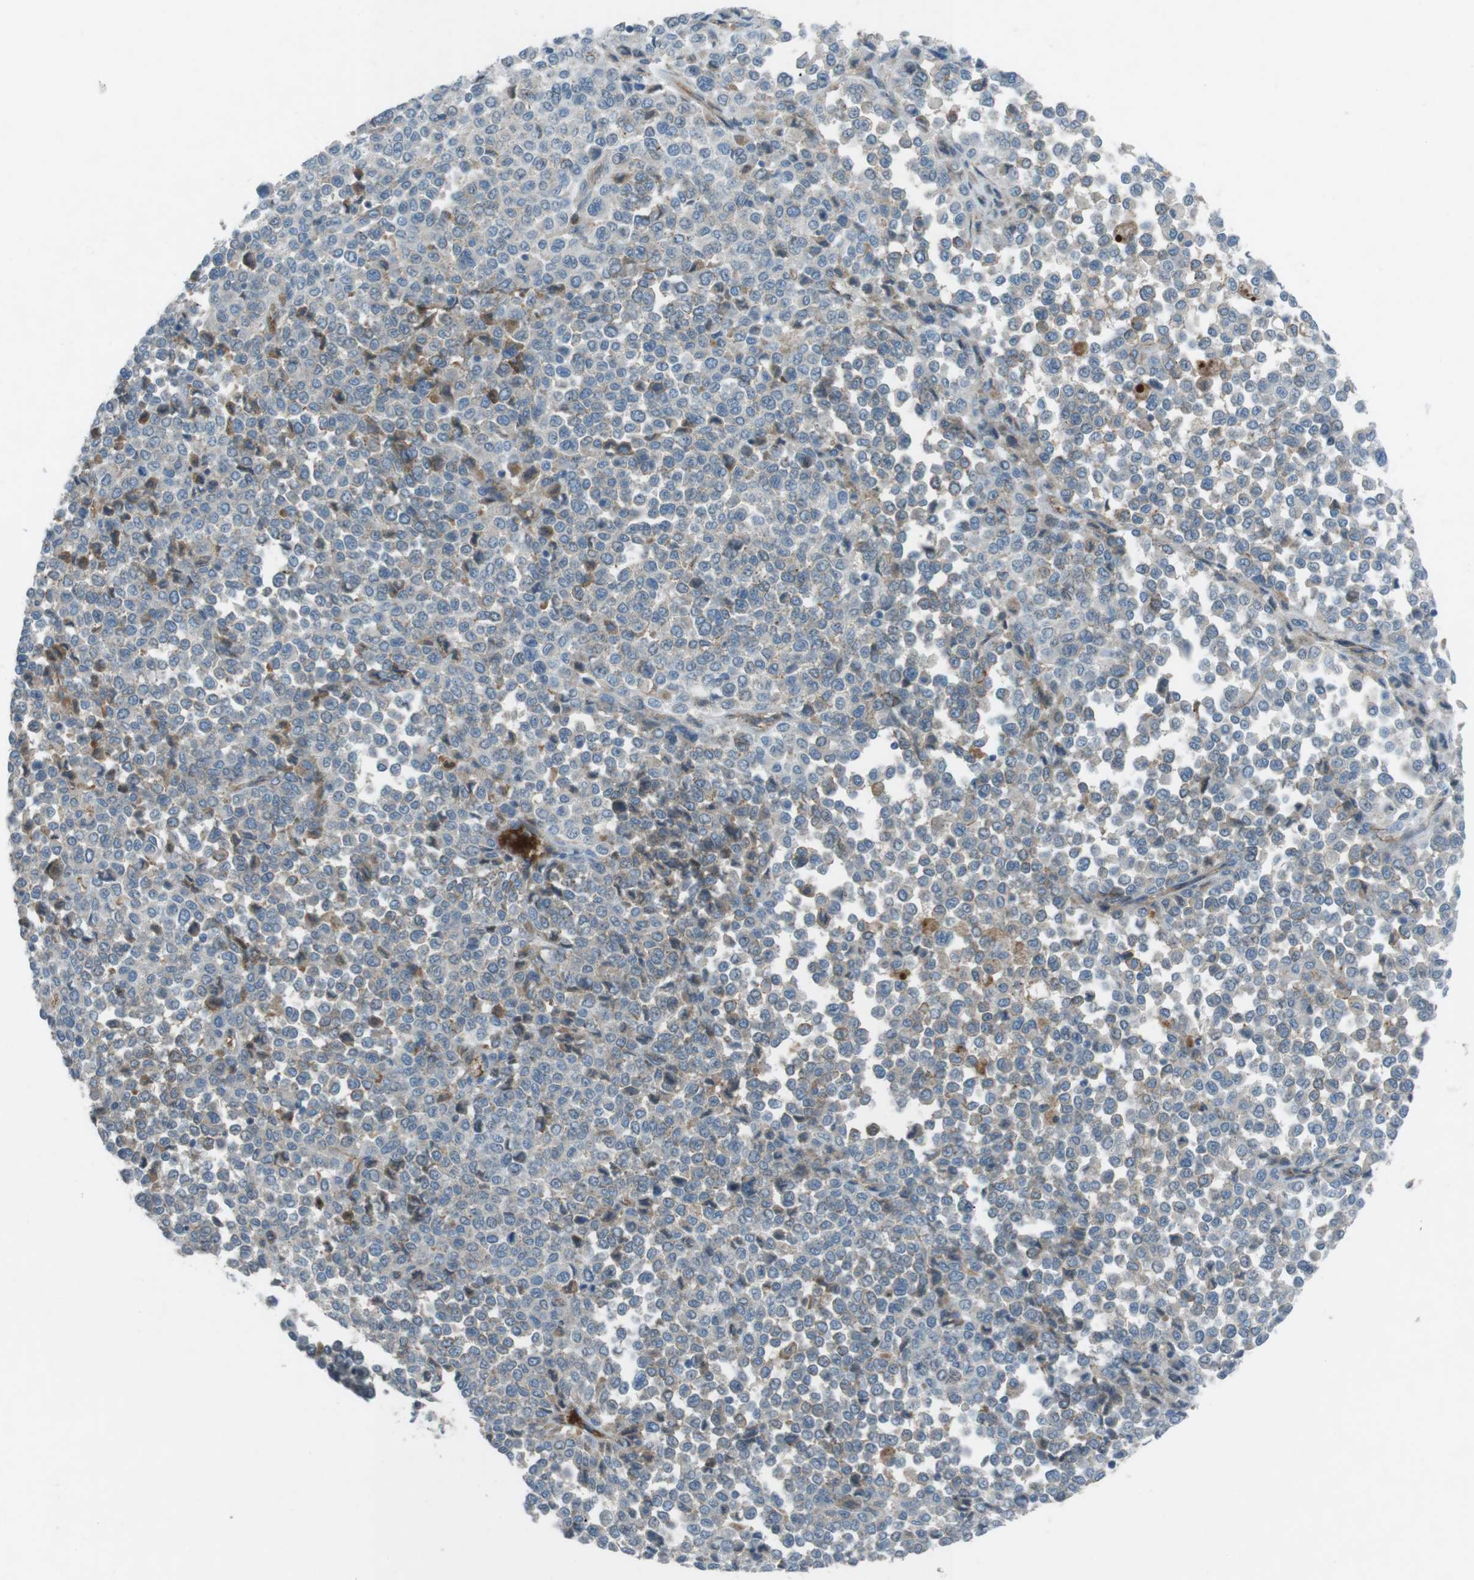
{"staining": {"intensity": "negative", "quantity": "none", "location": "none"}, "tissue": "melanoma", "cell_type": "Tumor cells", "image_type": "cancer", "snomed": [{"axis": "morphology", "description": "Malignant melanoma, Metastatic site"}, {"axis": "topography", "description": "Pancreas"}], "caption": "Tumor cells are negative for brown protein staining in melanoma. (DAB IHC with hematoxylin counter stain).", "gene": "SPTA1", "patient": {"sex": "female", "age": 30}}